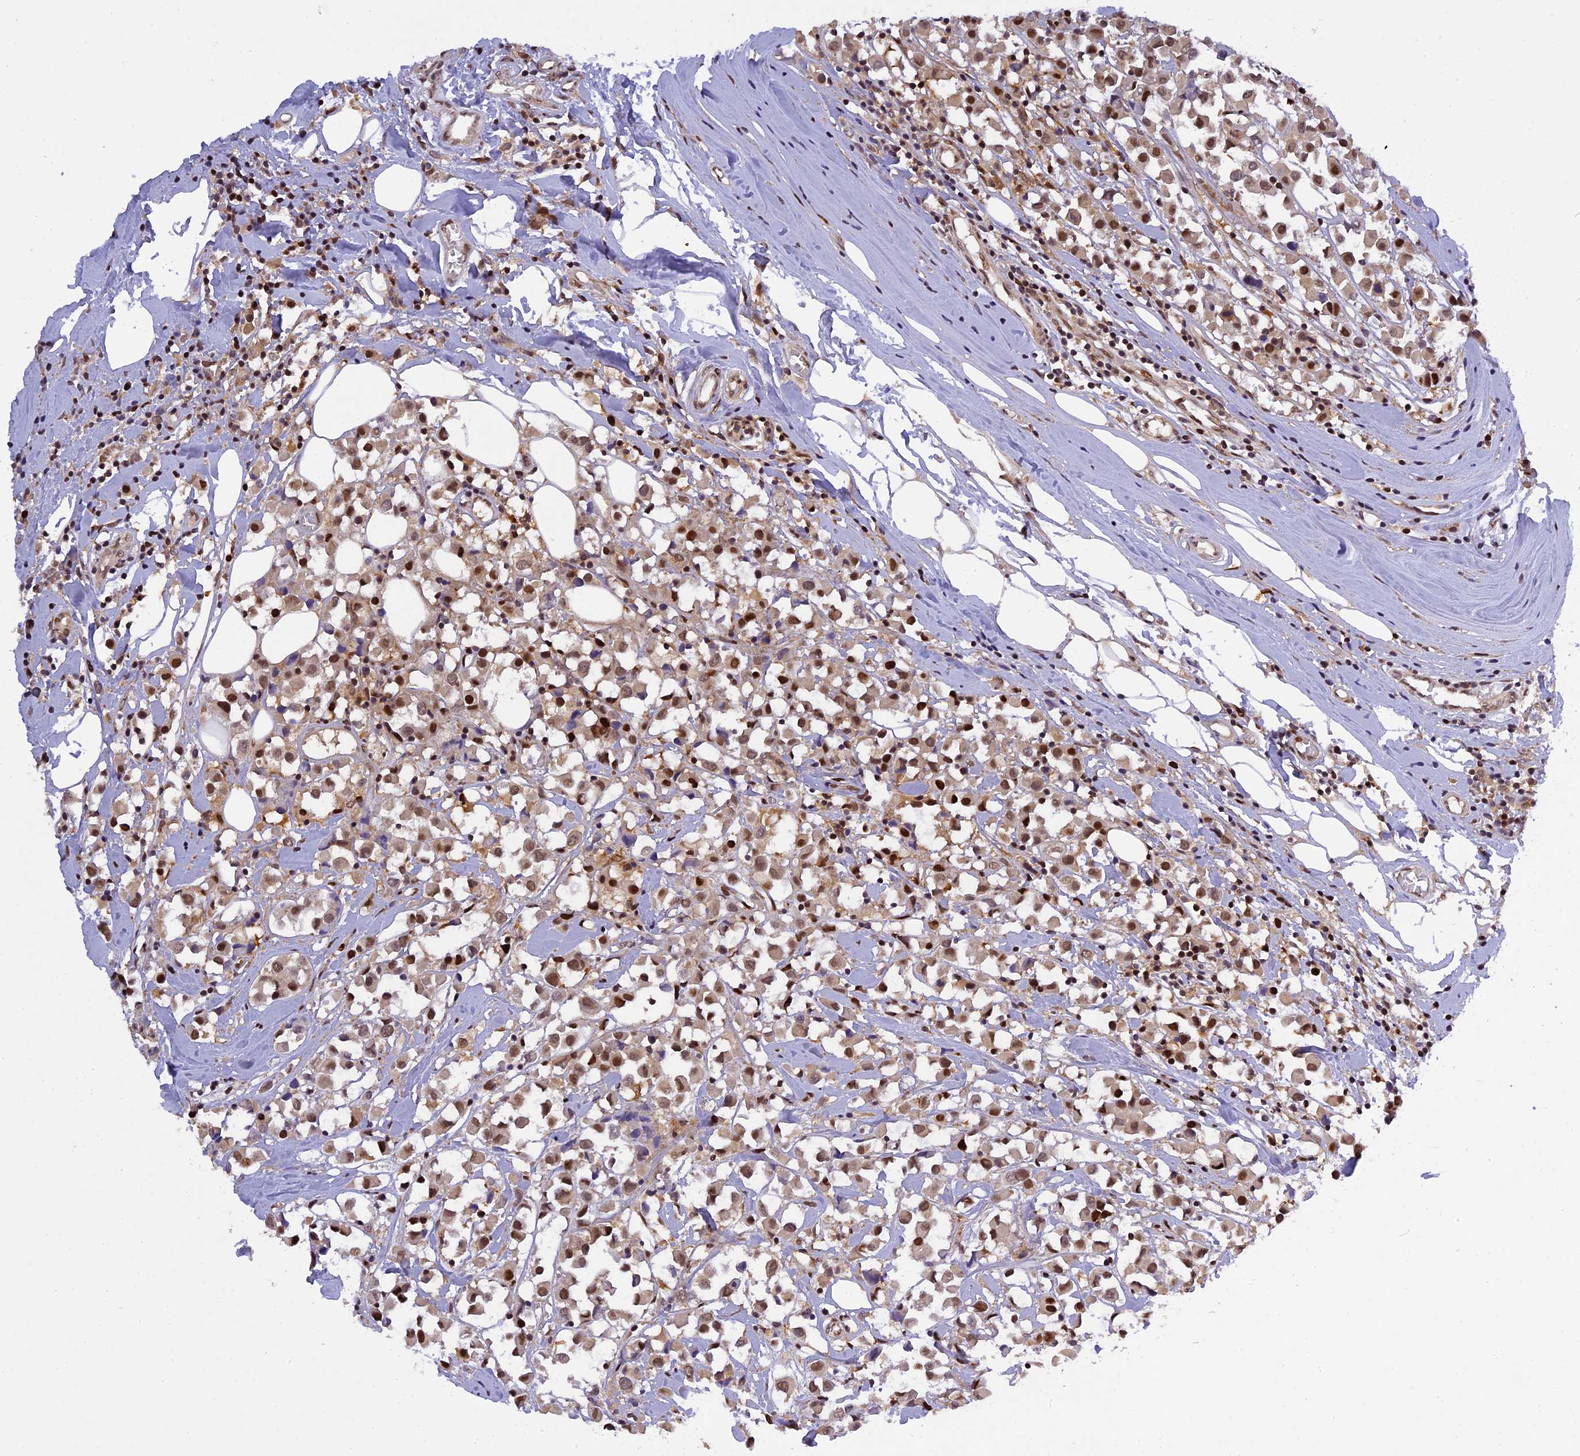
{"staining": {"intensity": "moderate", "quantity": "25%-75%", "location": "nuclear"}, "tissue": "breast cancer", "cell_type": "Tumor cells", "image_type": "cancer", "snomed": [{"axis": "morphology", "description": "Duct carcinoma"}, {"axis": "topography", "description": "Breast"}], "caption": "High-power microscopy captured an immunohistochemistry (IHC) photomicrograph of breast invasive ductal carcinoma, revealing moderate nuclear staining in about 25%-75% of tumor cells. Nuclei are stained in blue.", "gene": "RABGGTA", "patient": {"sex": "female", "age": 61}}